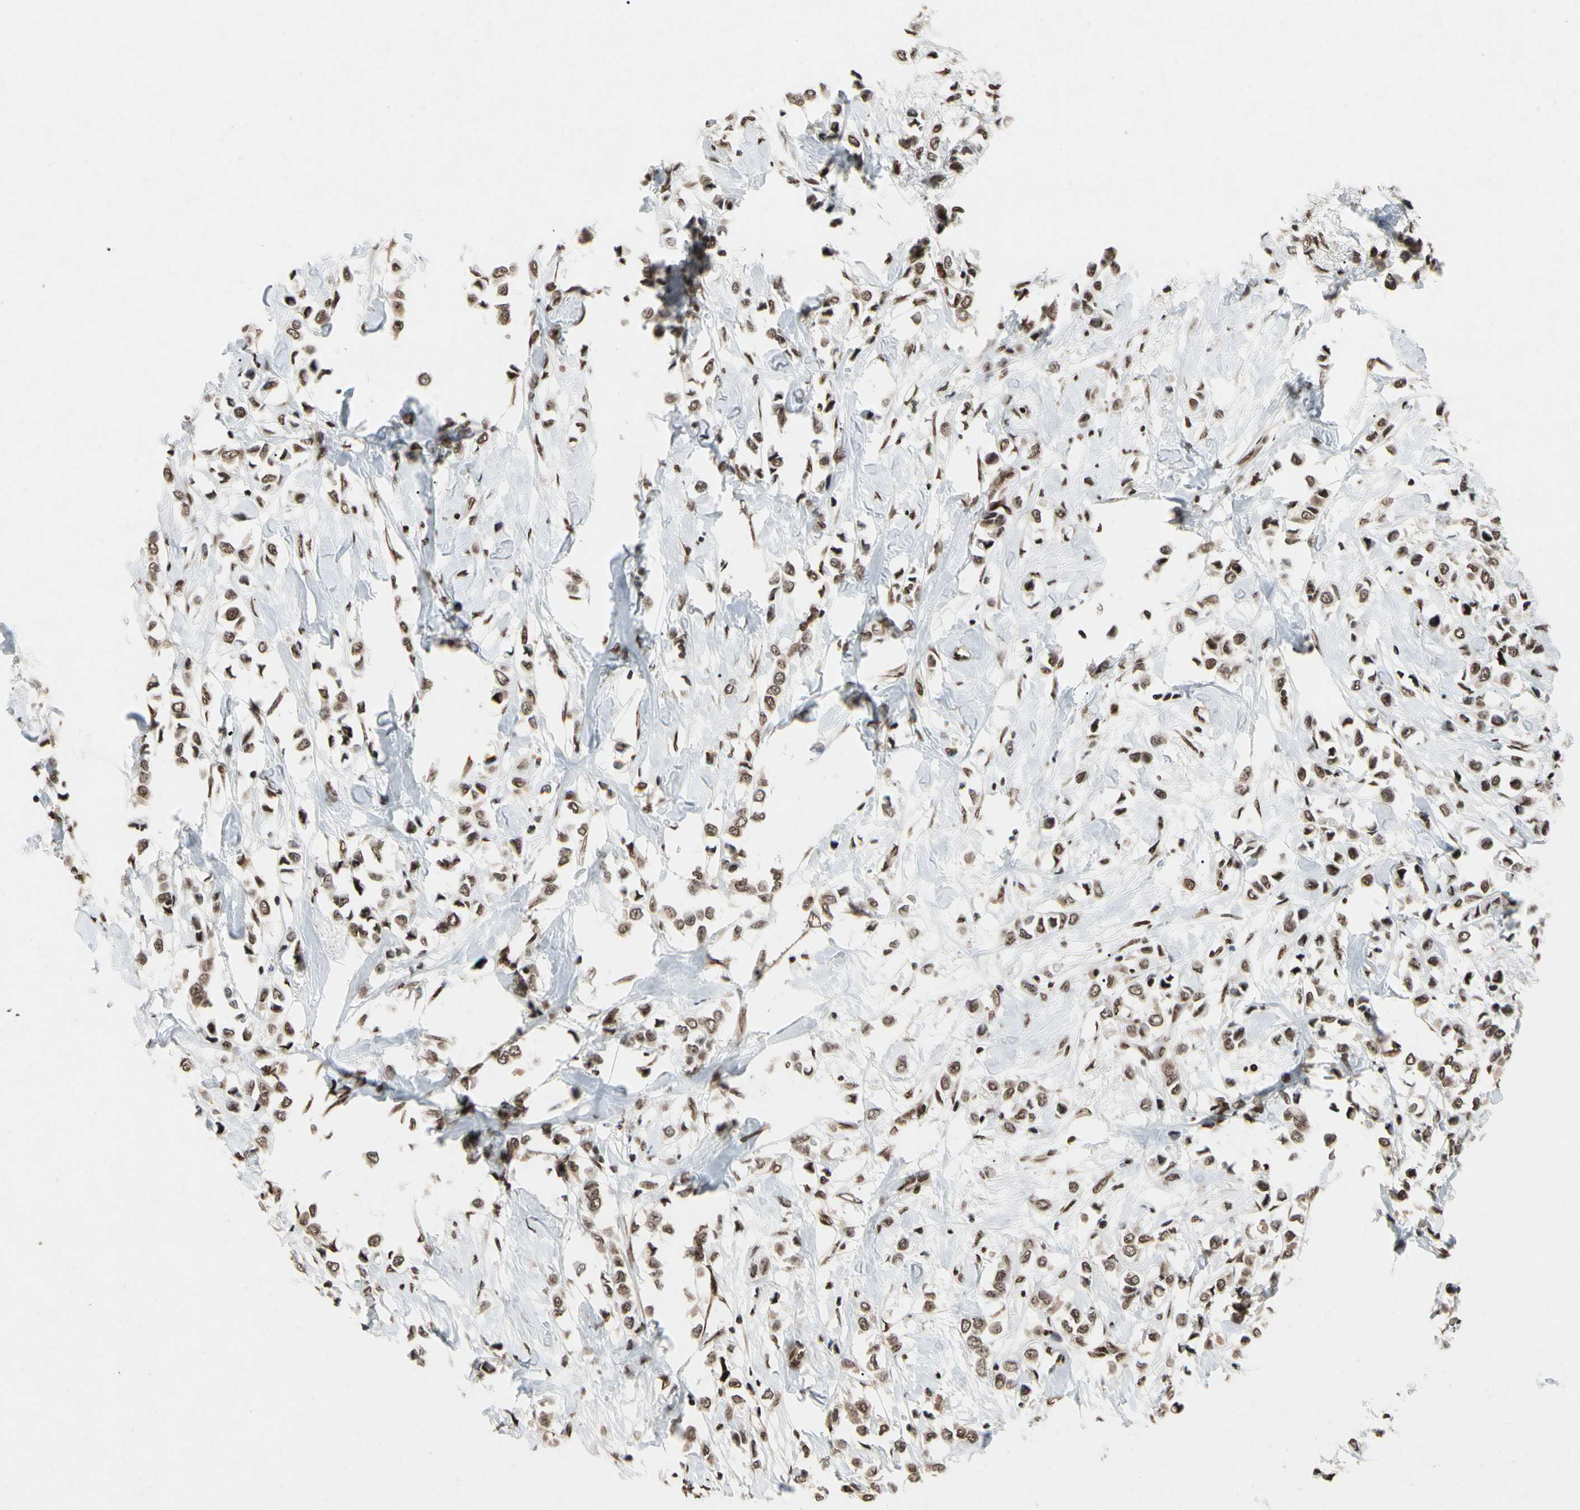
{"staining": {"intensity": "moderate", "quantity": ">75%", "location": "nuclear"}, "tissue": "breast cancer", "cell_type": "Tumor cells", "image_type": "cancer", "snomed": [{"axis": "morphology", "description": "Lobular carcinoma"}, {"axis": "topography", "description": "Breast"}], "caption": "Moderate nuclear expression is identified in about >75% of tumor cells in breast cancer.", "gene": "FAM98B", "patient": {"sex": "female", "age": 51}}